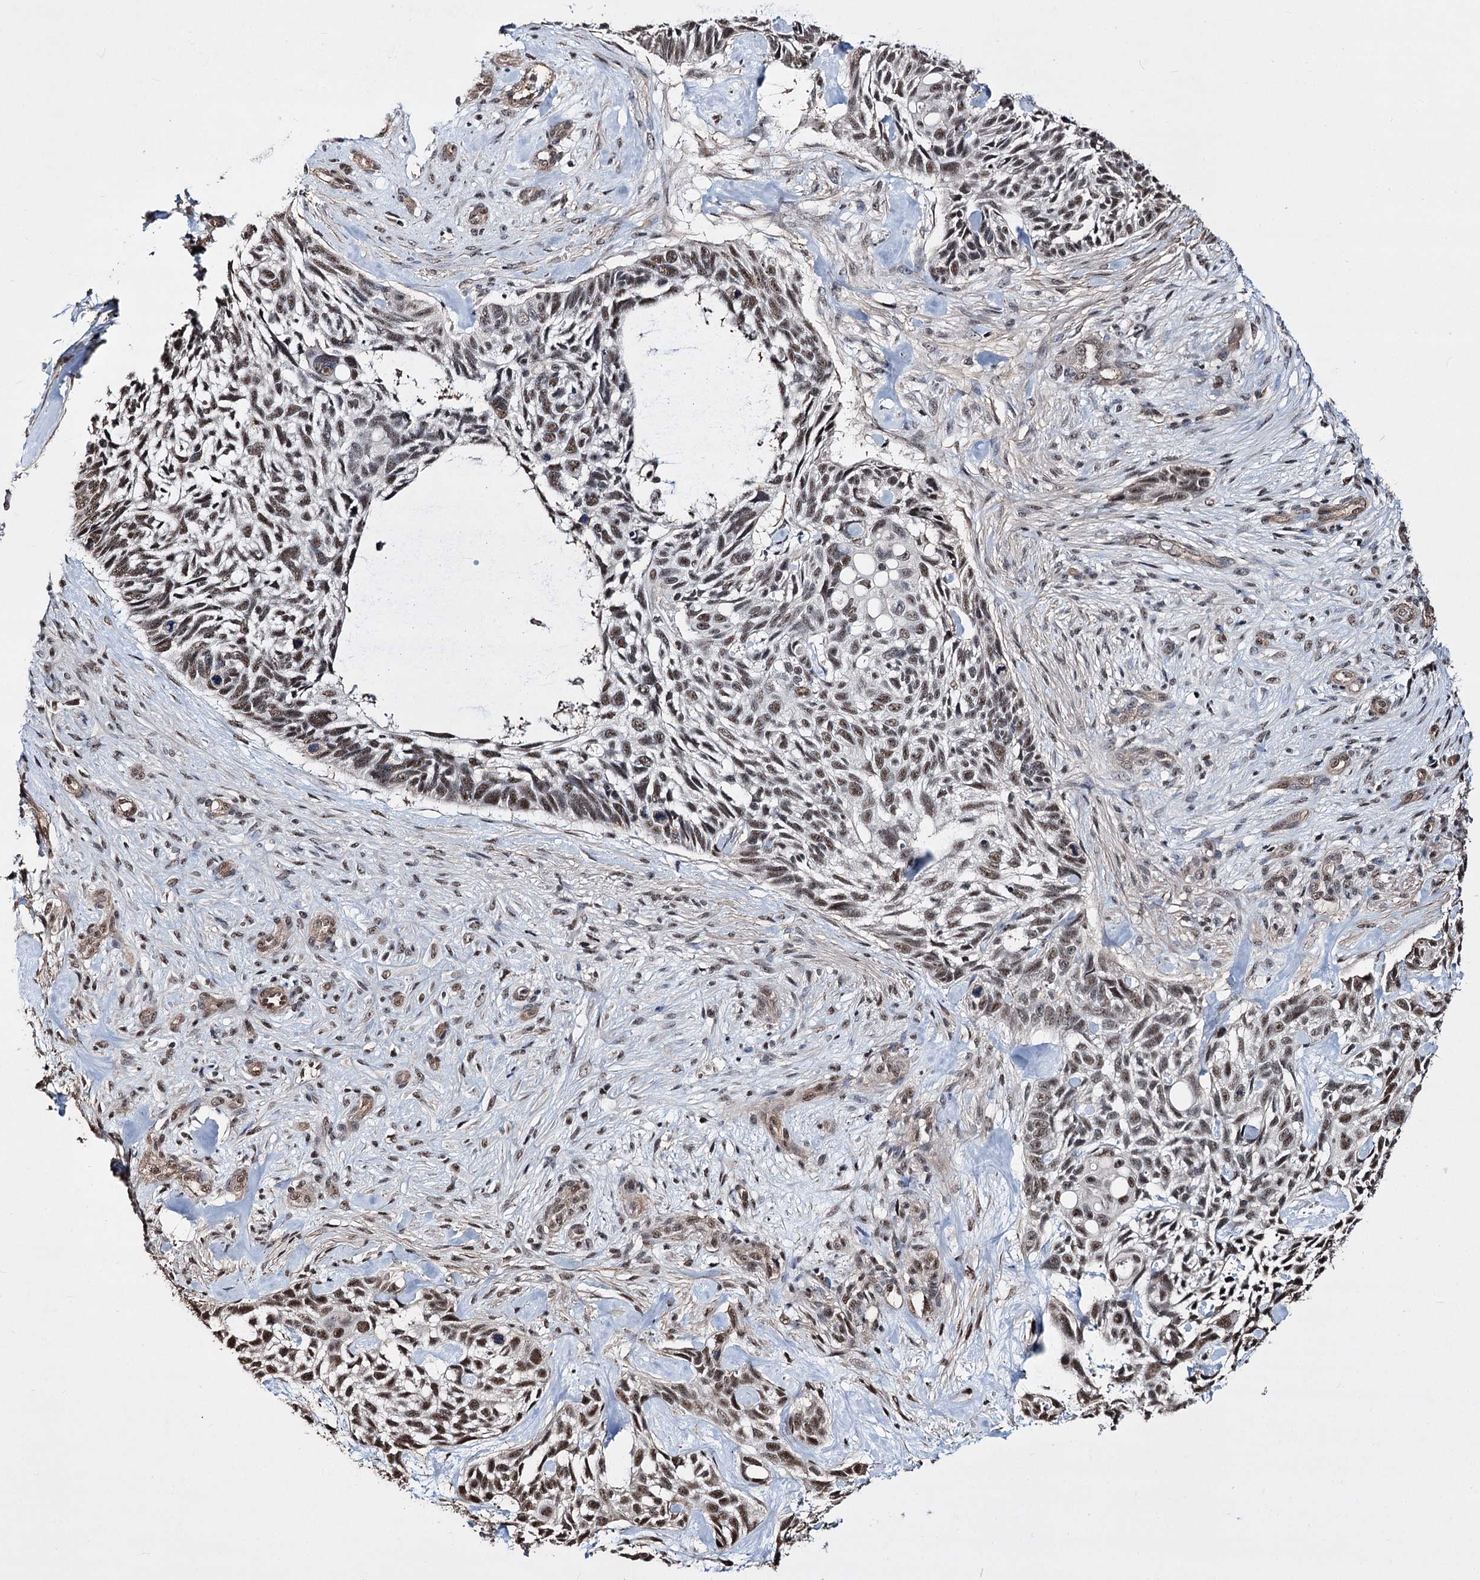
{"staining": {"intensity": "moderate", "quantity": ">75%", "location": "nuclear"}, "tissue": "skin cancer", "cell_type": "Tumor cells", "image_type": "cancer", "snomed": [{"axis": "morphology", "description": "Basal cell carcinoma"}, {"axis": "topography", "description": "Skin"}], "caption": "A high-resolution micrograph shows IHC staining of skin cancer, which displays moderate nuclear expression in about >75% of tumor cells.", "gene": "CHMP7", "patient": {"sex": "male", "age": 88}}